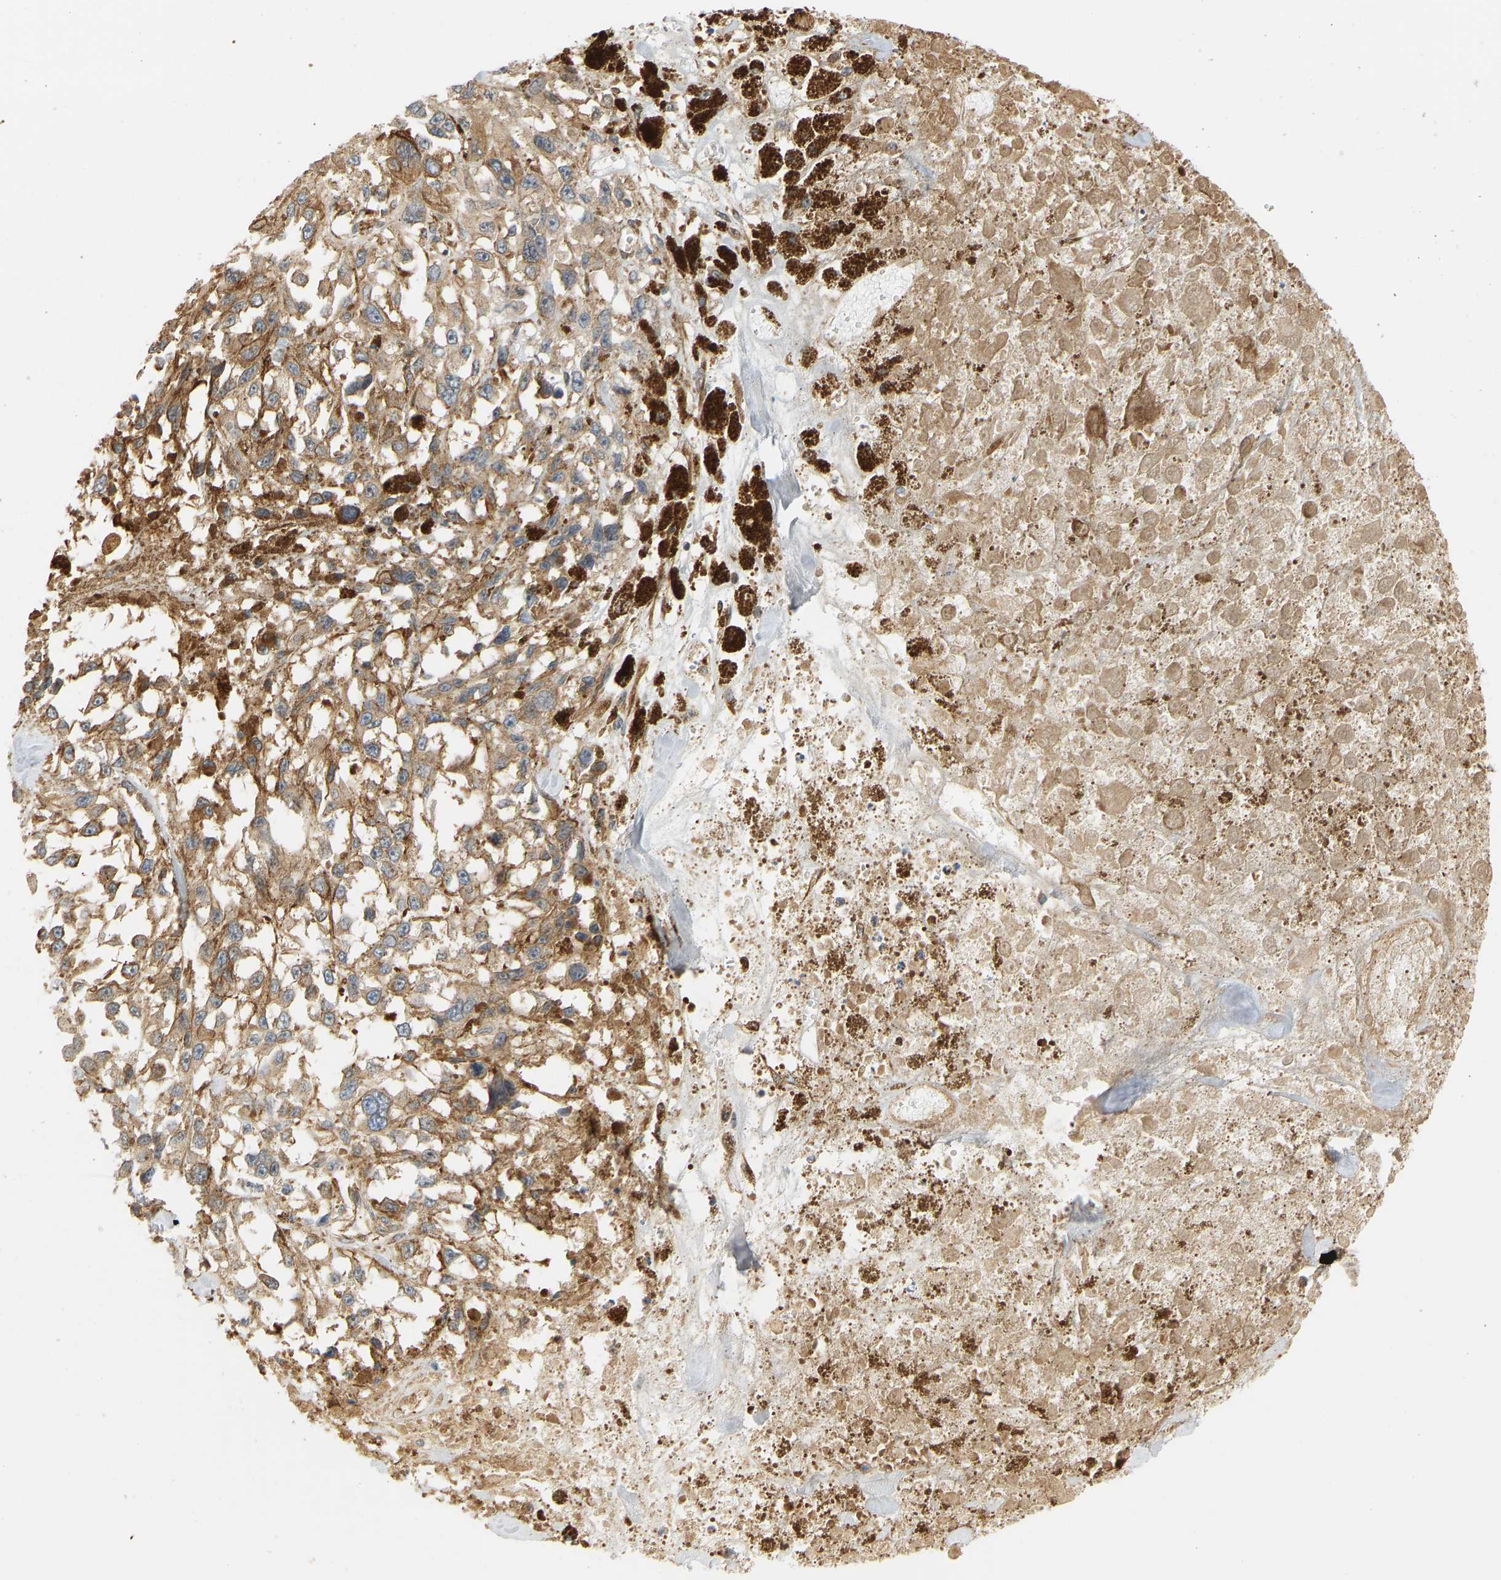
{"staining": {"intensity": "weak", "quantity": "25%-75%", "location": "cytoplasmic/membranous"}, "tissue": "melanoma", "cell_type": "Tumor cells", "image_type": "cancer", "snomed": [{"axis": "morphology", "description": "Malignant melanoma, Metastatic site"}, {"axis": "topography", "description": "Lymph node"}], "caption": "The photomicrograph exhibits a brown stain indicating the presence of a protein in the cytoplasmic/membranous of tumor cells in malignant melanoma (metastatic site).", "gene": "CEP57", "patient": {"sex": "male", "age": 59}}